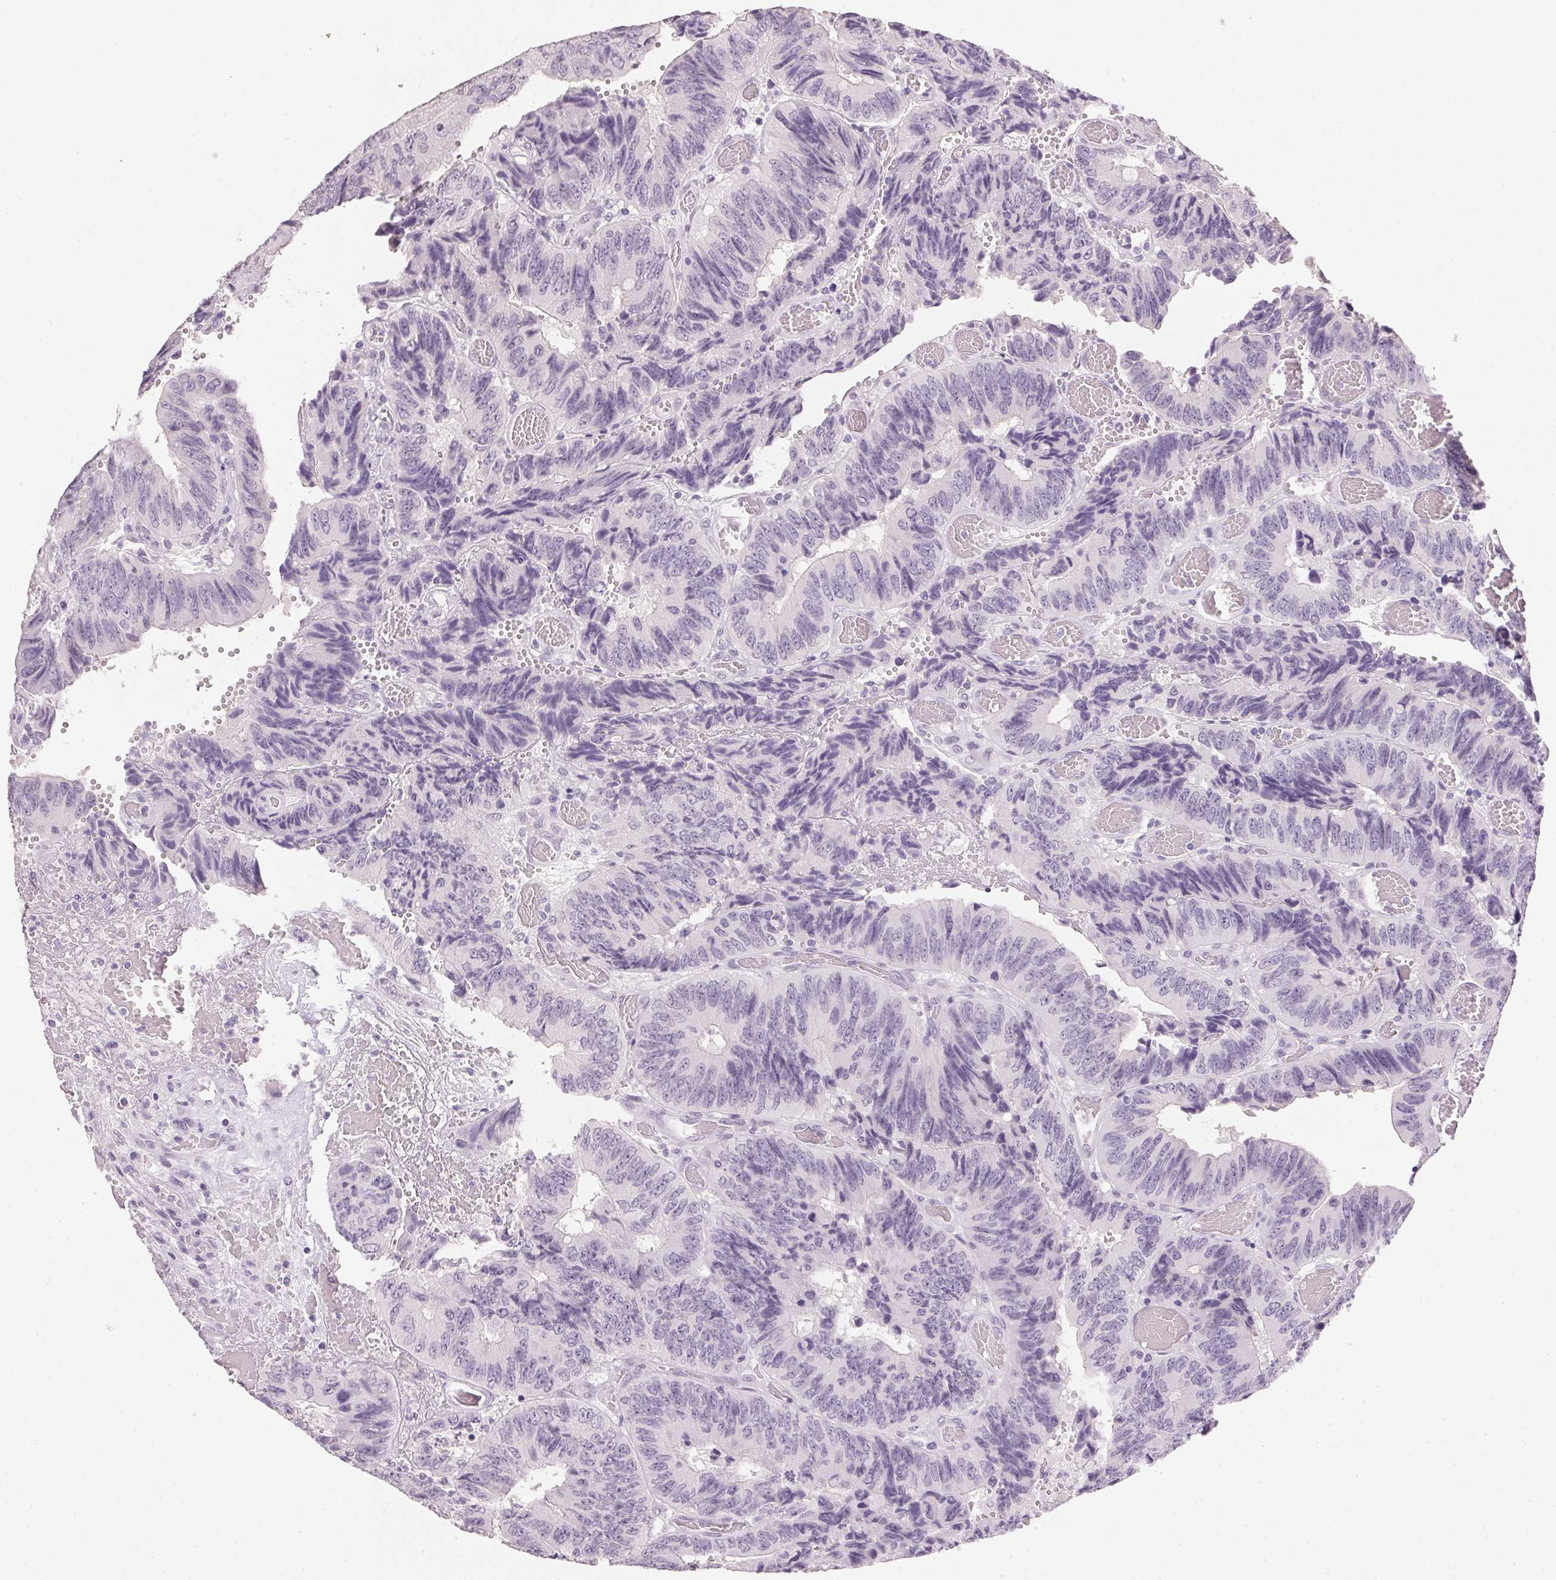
{"staining": {"intensity": "negative", "quantity": "none", "location": "none"}, "tissue": "colorectal cancer", "cell_type": "Tumor cells", "image_type": "cancer", "snomed": [{"axis": "morphology", "description": "Adenocarcinoma, NOS"}, {"axis": "topography", "description": "Colon"}], "caption": "IHC photomicrograph of neoplastic tissue: human adenocarcinoma (colorectal) stained with DAB exhibits no significant protein expression in tumor cells.", "gene": "IGFBP1", "patient": {"sex": "female", "age": 84}}